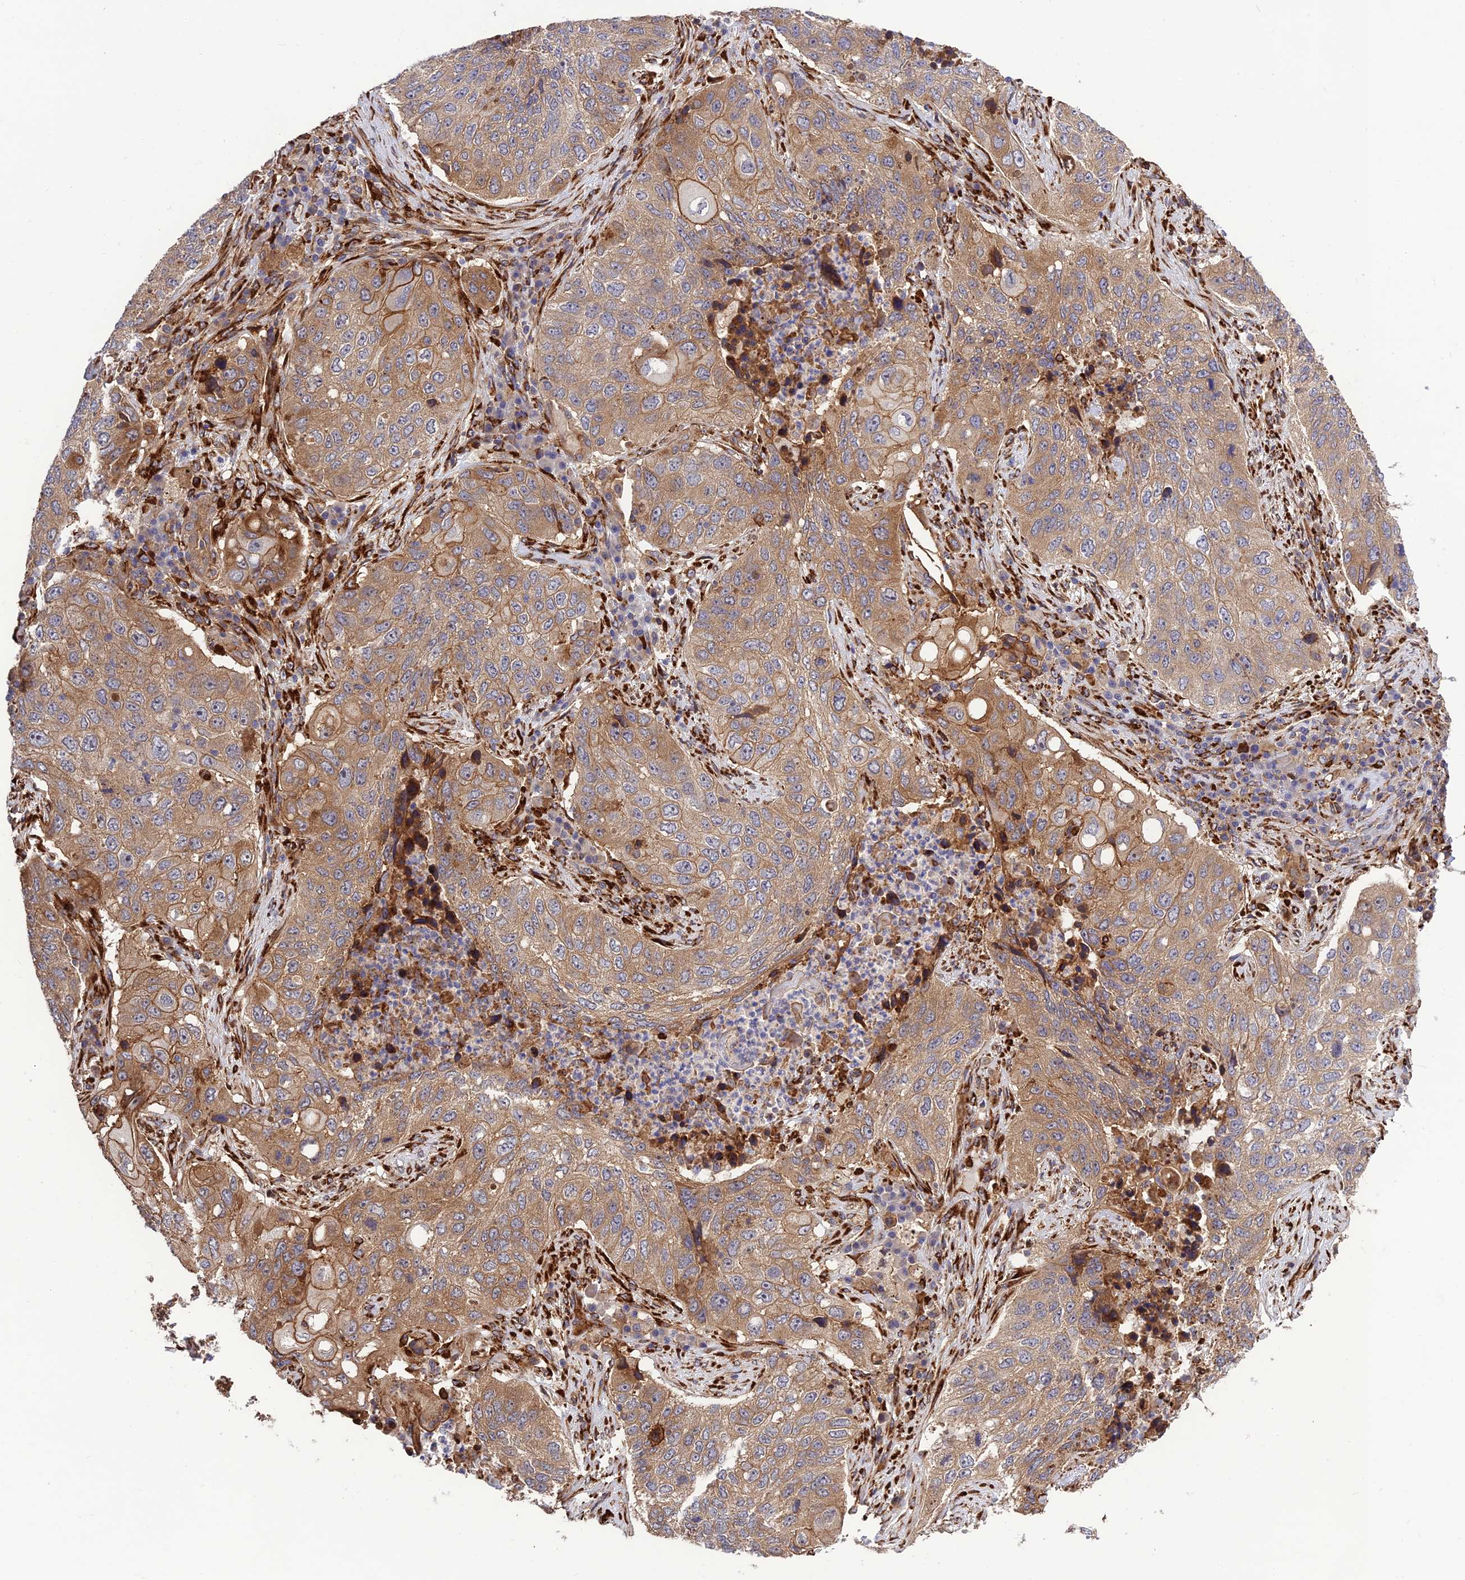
{"staining": {"intensity": "moderate", "quantity": ">75%", "location": "cytoplasmic/membranous"}, "tissue": "lung cancer", "cell_type": "Tumor cells", "image_type": "cancer", "snomed": [{"axis": "morphology", "description": "Squamous cell carcinoma, NOS"}, {"axis": "topography", "description": "Lung"}], "caption": "Immunohistochemical staining of human lung cancer (squamous cell carcinoma) reveals moderate cytoplasmic/membranous protein positivity in about >75% of tumor cells.", "gene": "CRTAP", "patient": {"sex": "female", "age": 63}}